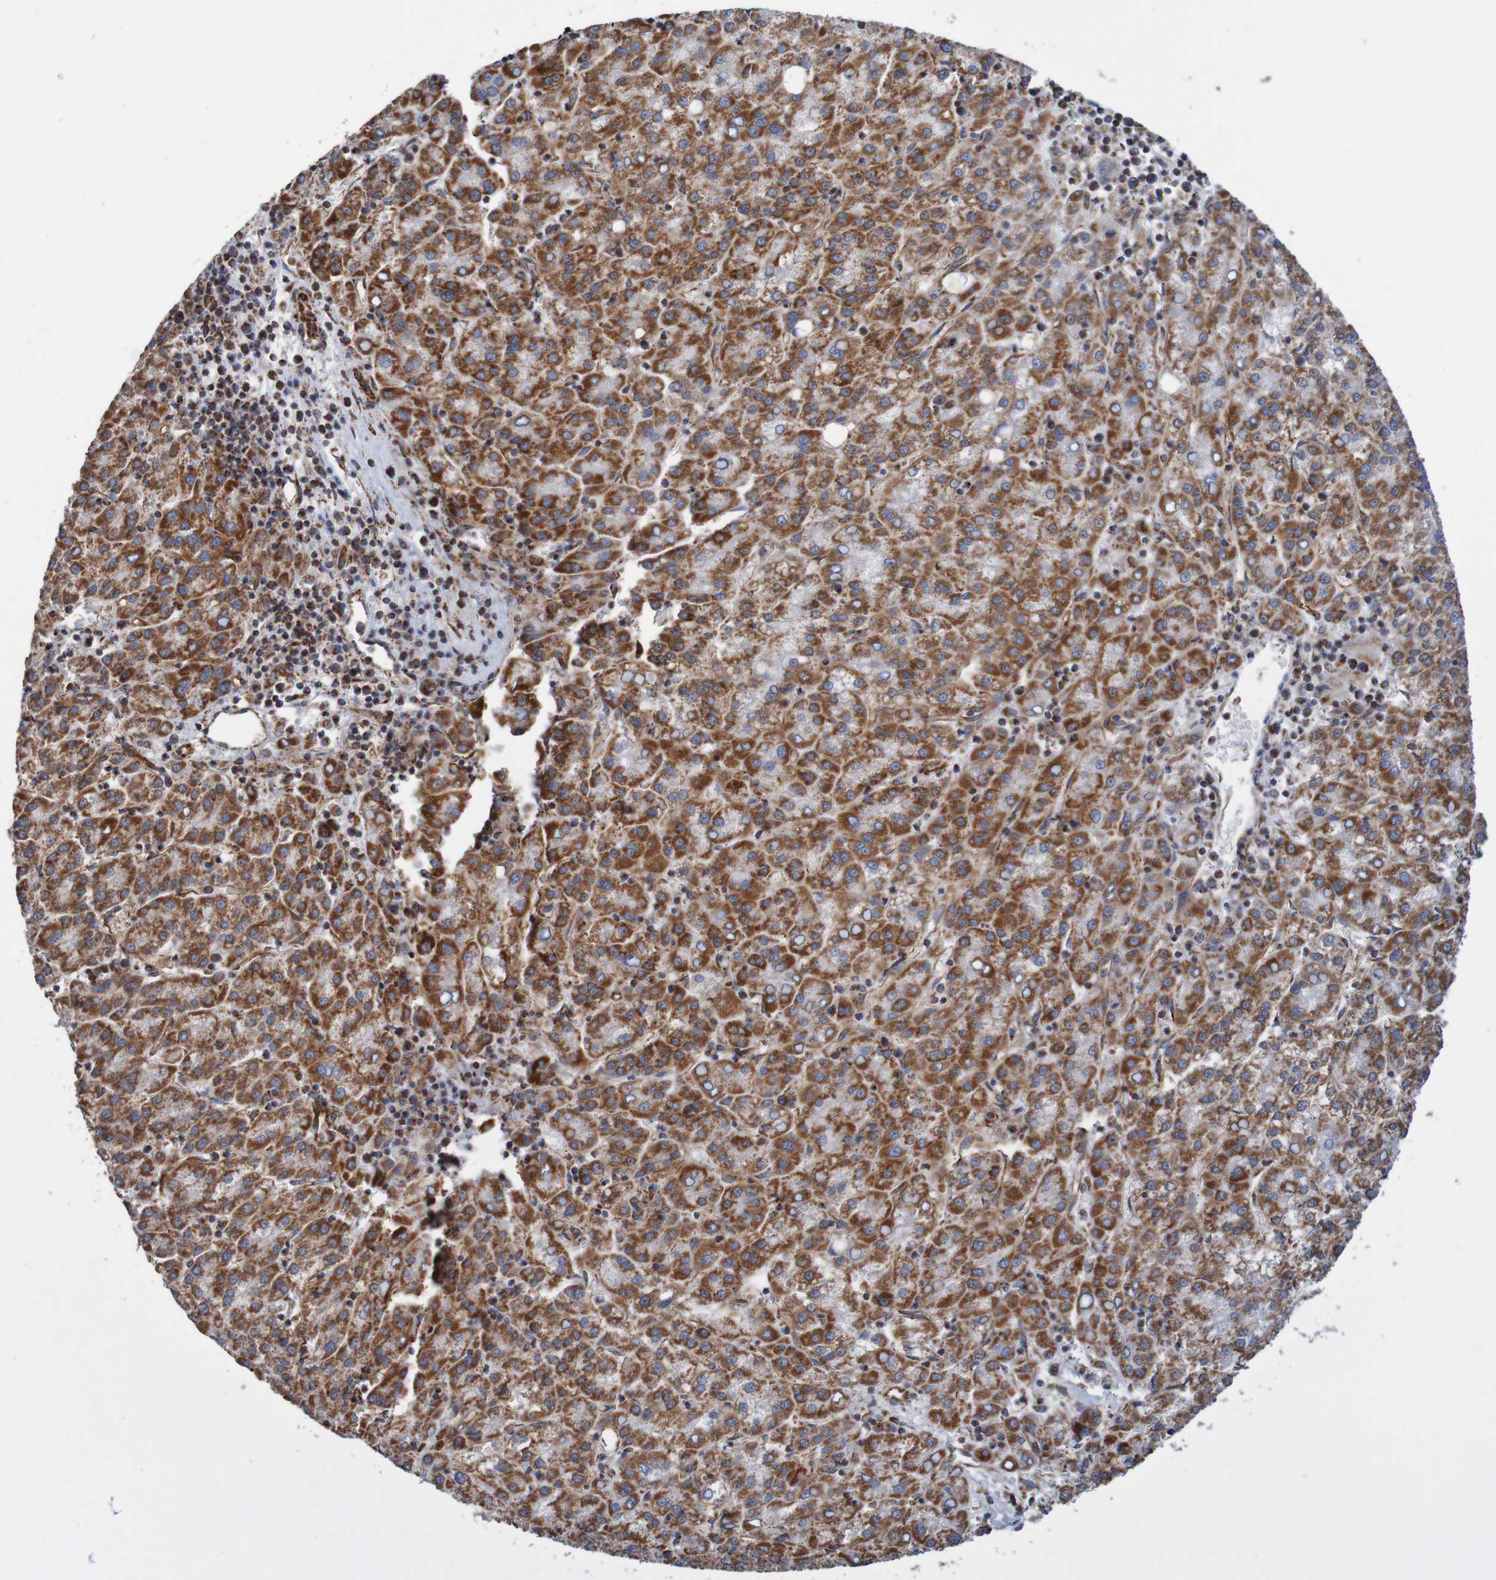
{"staining": {"intensity": "strong", "quantity": ">75%", "location": "cytoplasmic/membranous"}, "tissue": "liver cancer", "cell_type": "Tumor cells", "image_type": "cancer", "snomed": [{"axis": "morphology", "description": "Carcinoma, Hepatocellular, NOS"}, {"axis": "topography", "description": "Liver"}], "caption": "Immunohistochemical staining of human liver cancer (hepatocellular carcinoma) shows strong cytoplasmic/membranous protein expression in approximately >75% of tumor cells.", "gene": "MMEL1", "patient": {"sex": "female", "age": 58}}